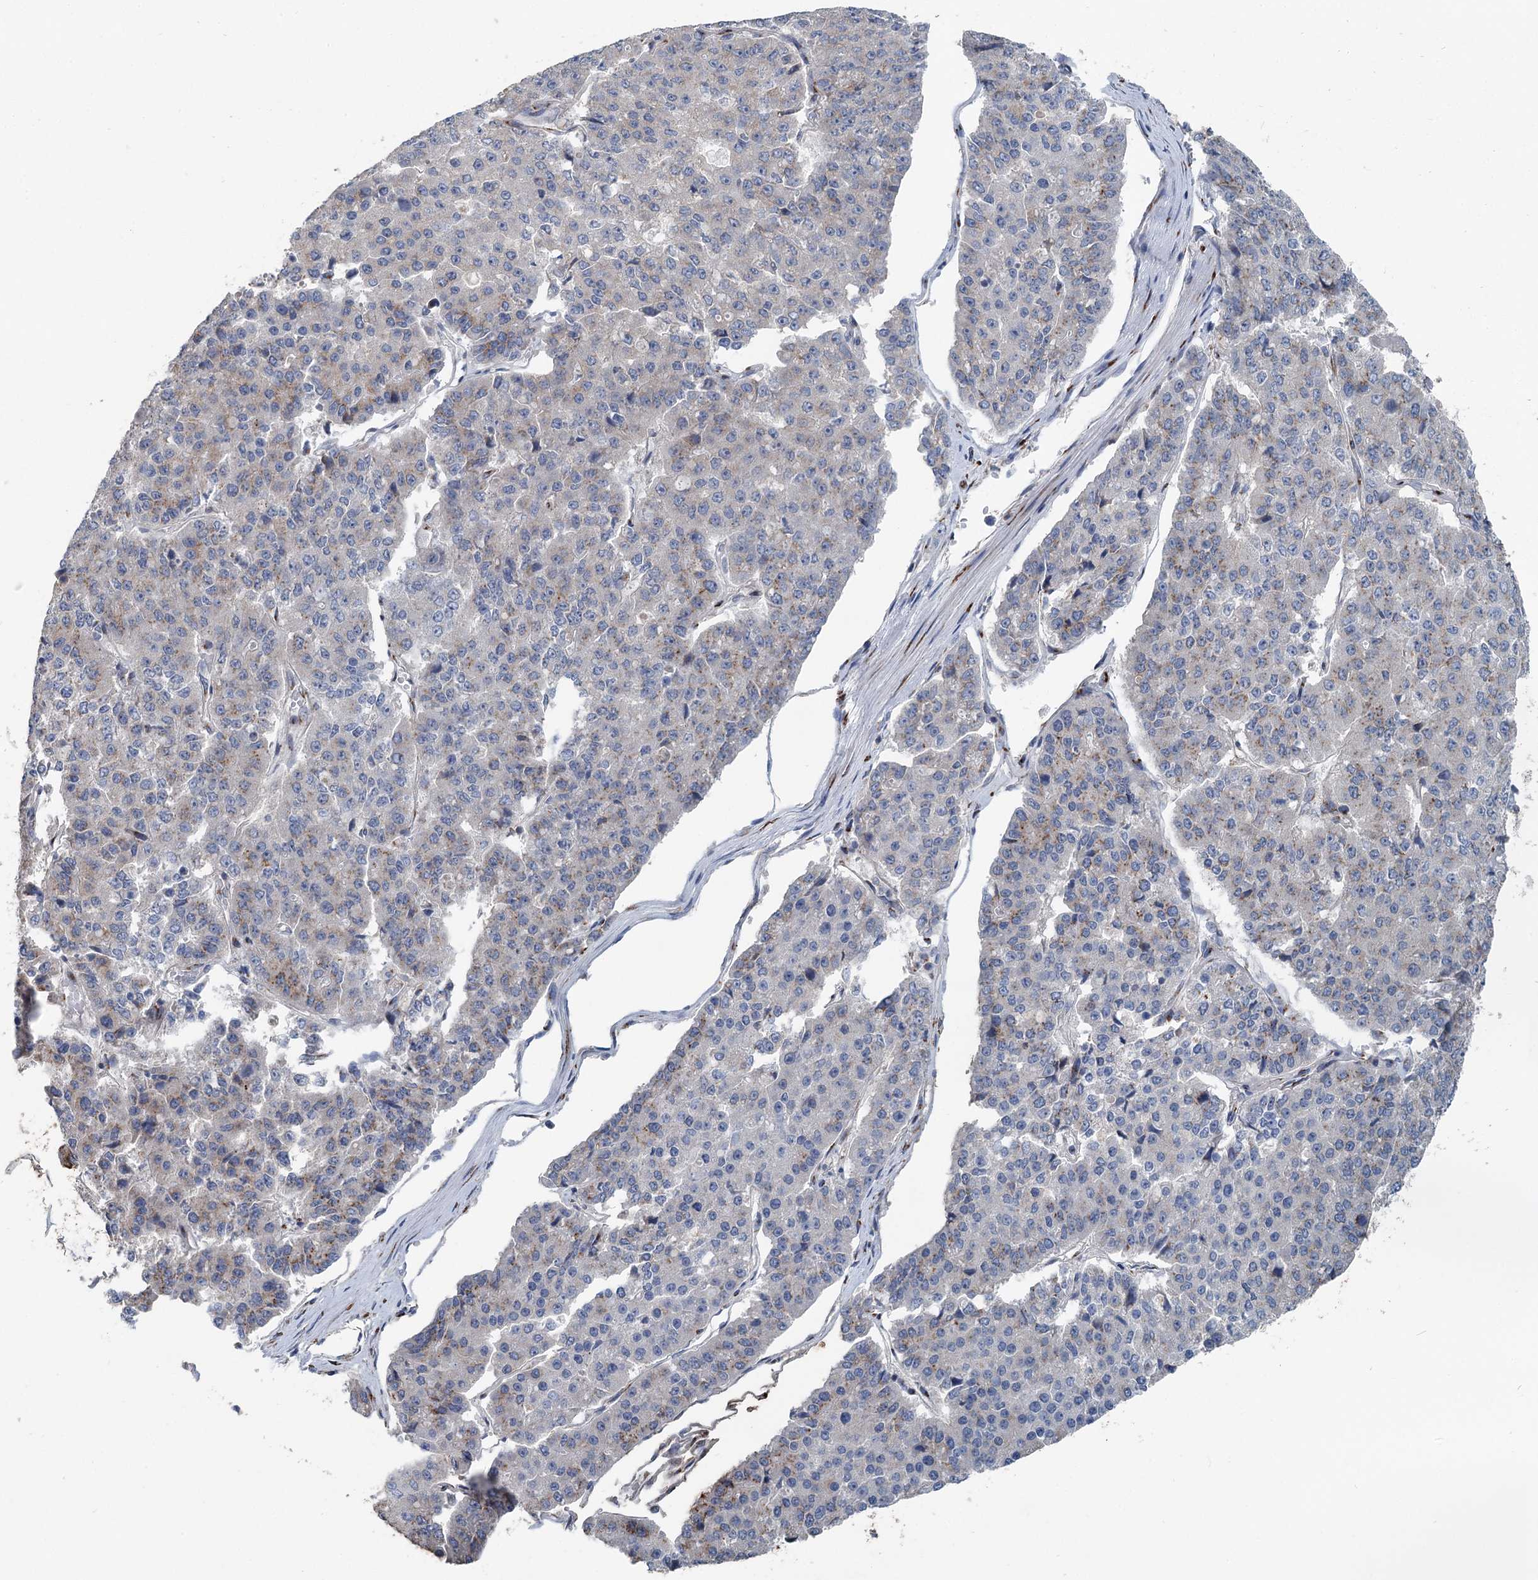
{"staining": {"intensity": "weak", "quantity": "<25%", "location": "cytoplasmic/membranous"}, "tissue": "pancreatic cancer", "cell_type": "Tumor cells", "image_type": "cancer", "snomed": [{"axis": "morphology", "description": "Adenocarcinoma, NOS"}, {"axis": "topography", "description": "Pancreas"}], "caption": "The IHC photomicrograph has no significant staining in tumor cells of pancreatic adenocarcinoma tissue.", "gene": "ITIH5", "patient": {"sex": "male", "age": 50}}